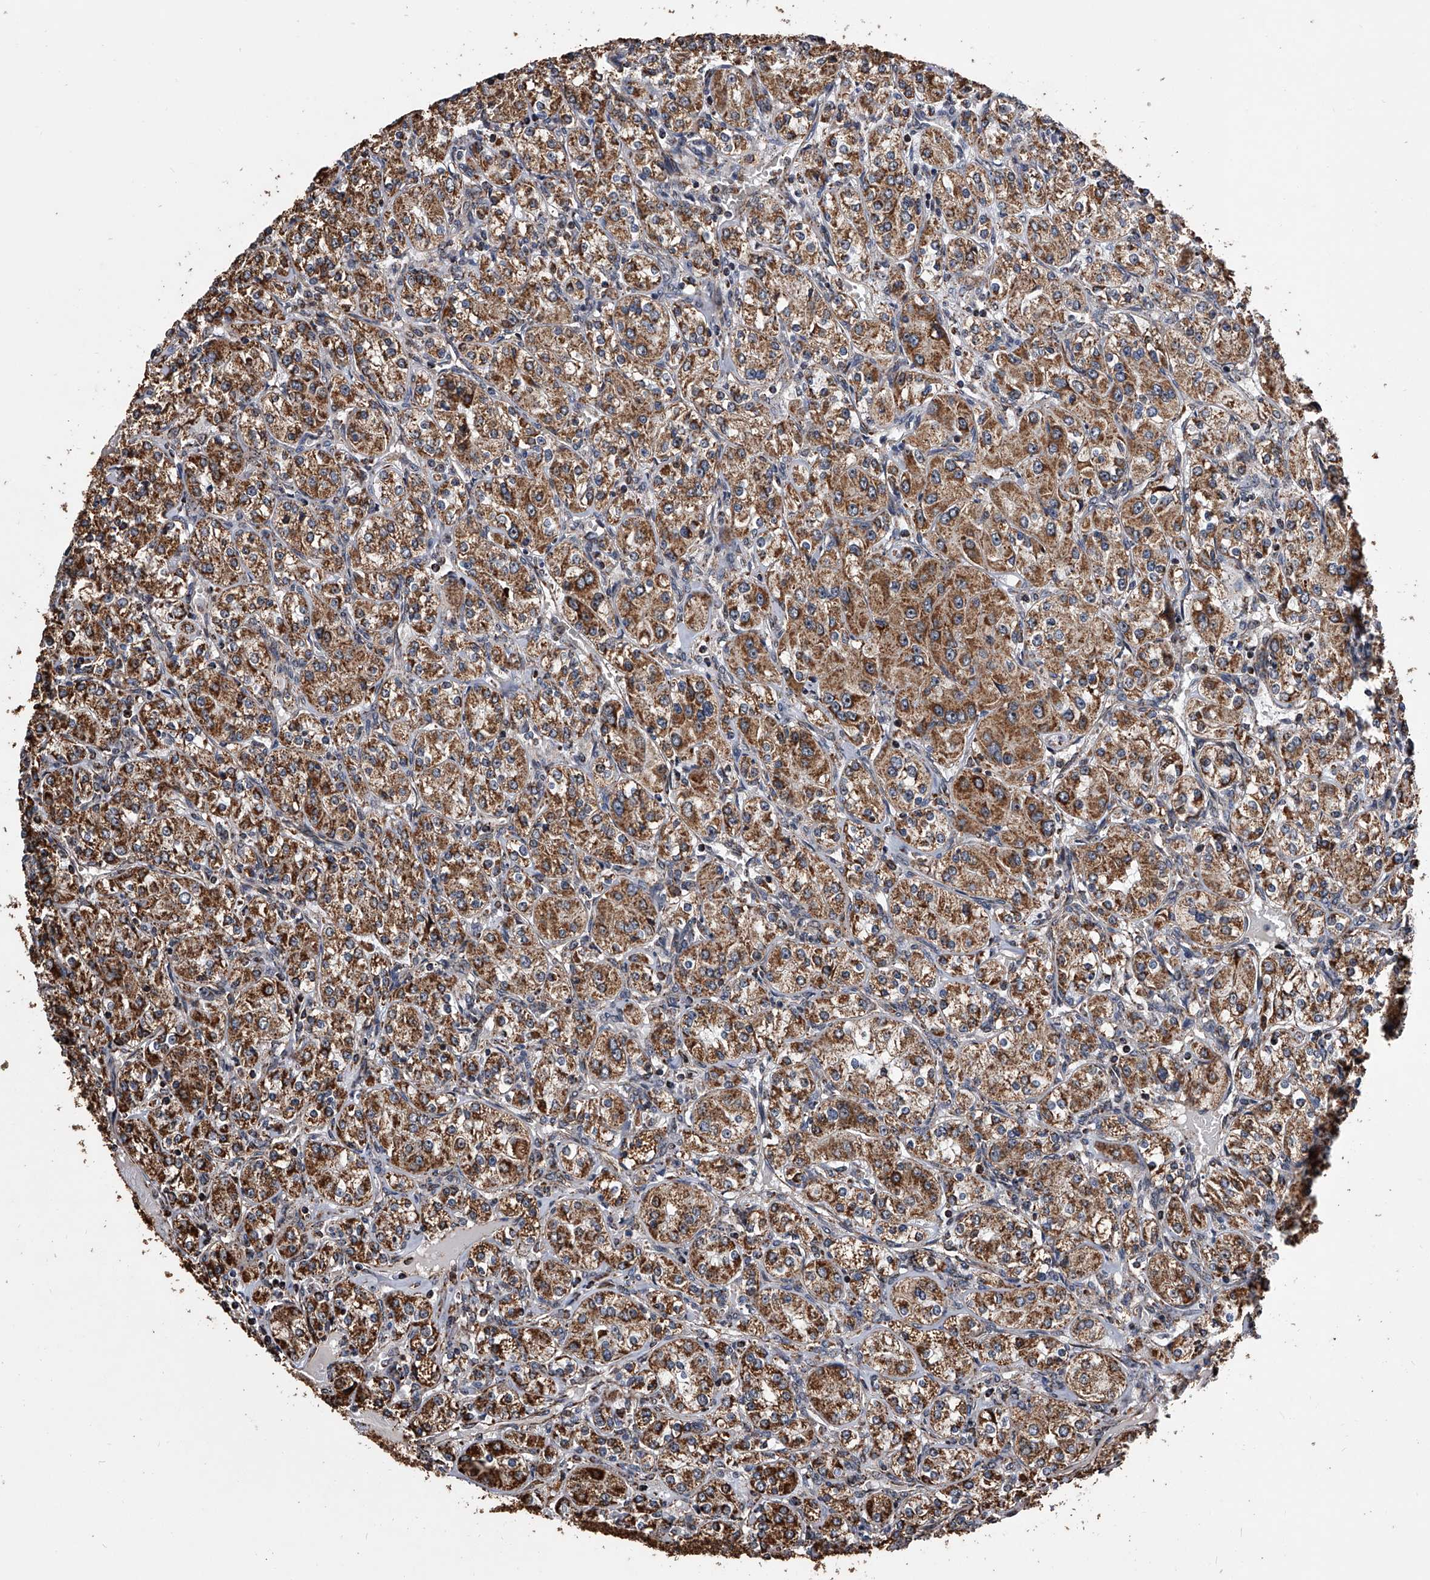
{"staining": {"intensity": "strong", "quantity": ">75%", "location": "cytoplasmic/membranous"}, "tissue": "renal cancer", "cell_type": "Tumor cells", "image_type": "cancer", "snomed": [{"axis": "morphology", "description": "Adenocarcinoma, NOS"}, {"axis": "topography", "description": "Kidney"}], "caption": "Strong cytoplasmic/membranous expression is appreciated in about >75% of tumor cells in renal adenocarcinoma. (IHC, brightfield microscopy, high magnification).", "gene": "SMPDL3A", "patient": {"sex": "male", "age": 77}}